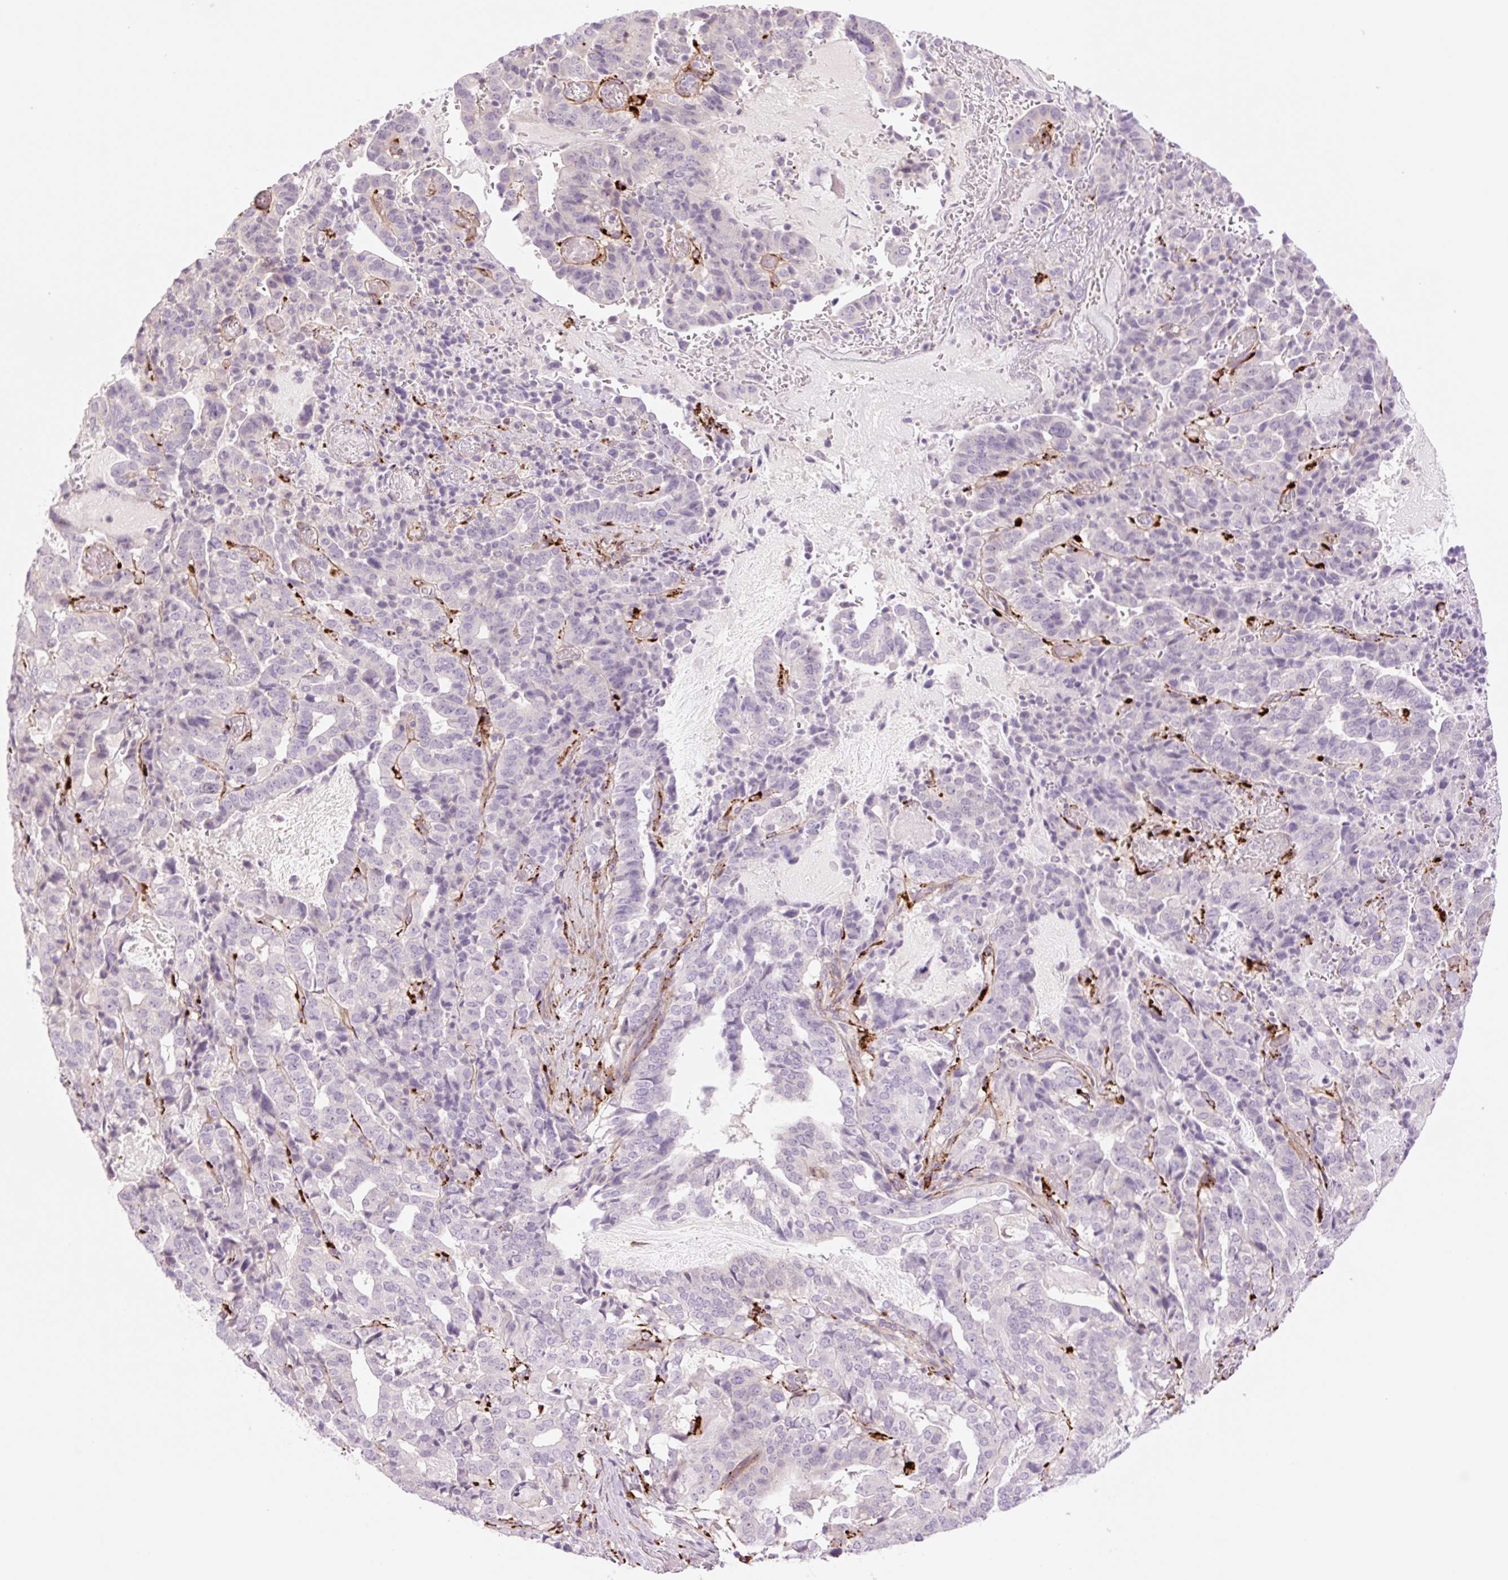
{"staining": {"intensity": "negative", "quantity": "none", "location": "none"}, "tissue": "stomach cancer", "cell_type": "Tumor cells", "image_type": "cancer", "snomed": [{"axis": "morphology", "description": "Adenocarcinoma, NOS"}, {"axis": "topography", "description": "Stomach"}], "caption": "High magnification brightfield microscopy of adenocarcinoma (stomach) stained with DAB (brown) and counterstained with hematoxylin (blue): tumor cells show no significant positivity.", "gene": "COL5A1", "patient": {"sex": "male", "age": 48}}